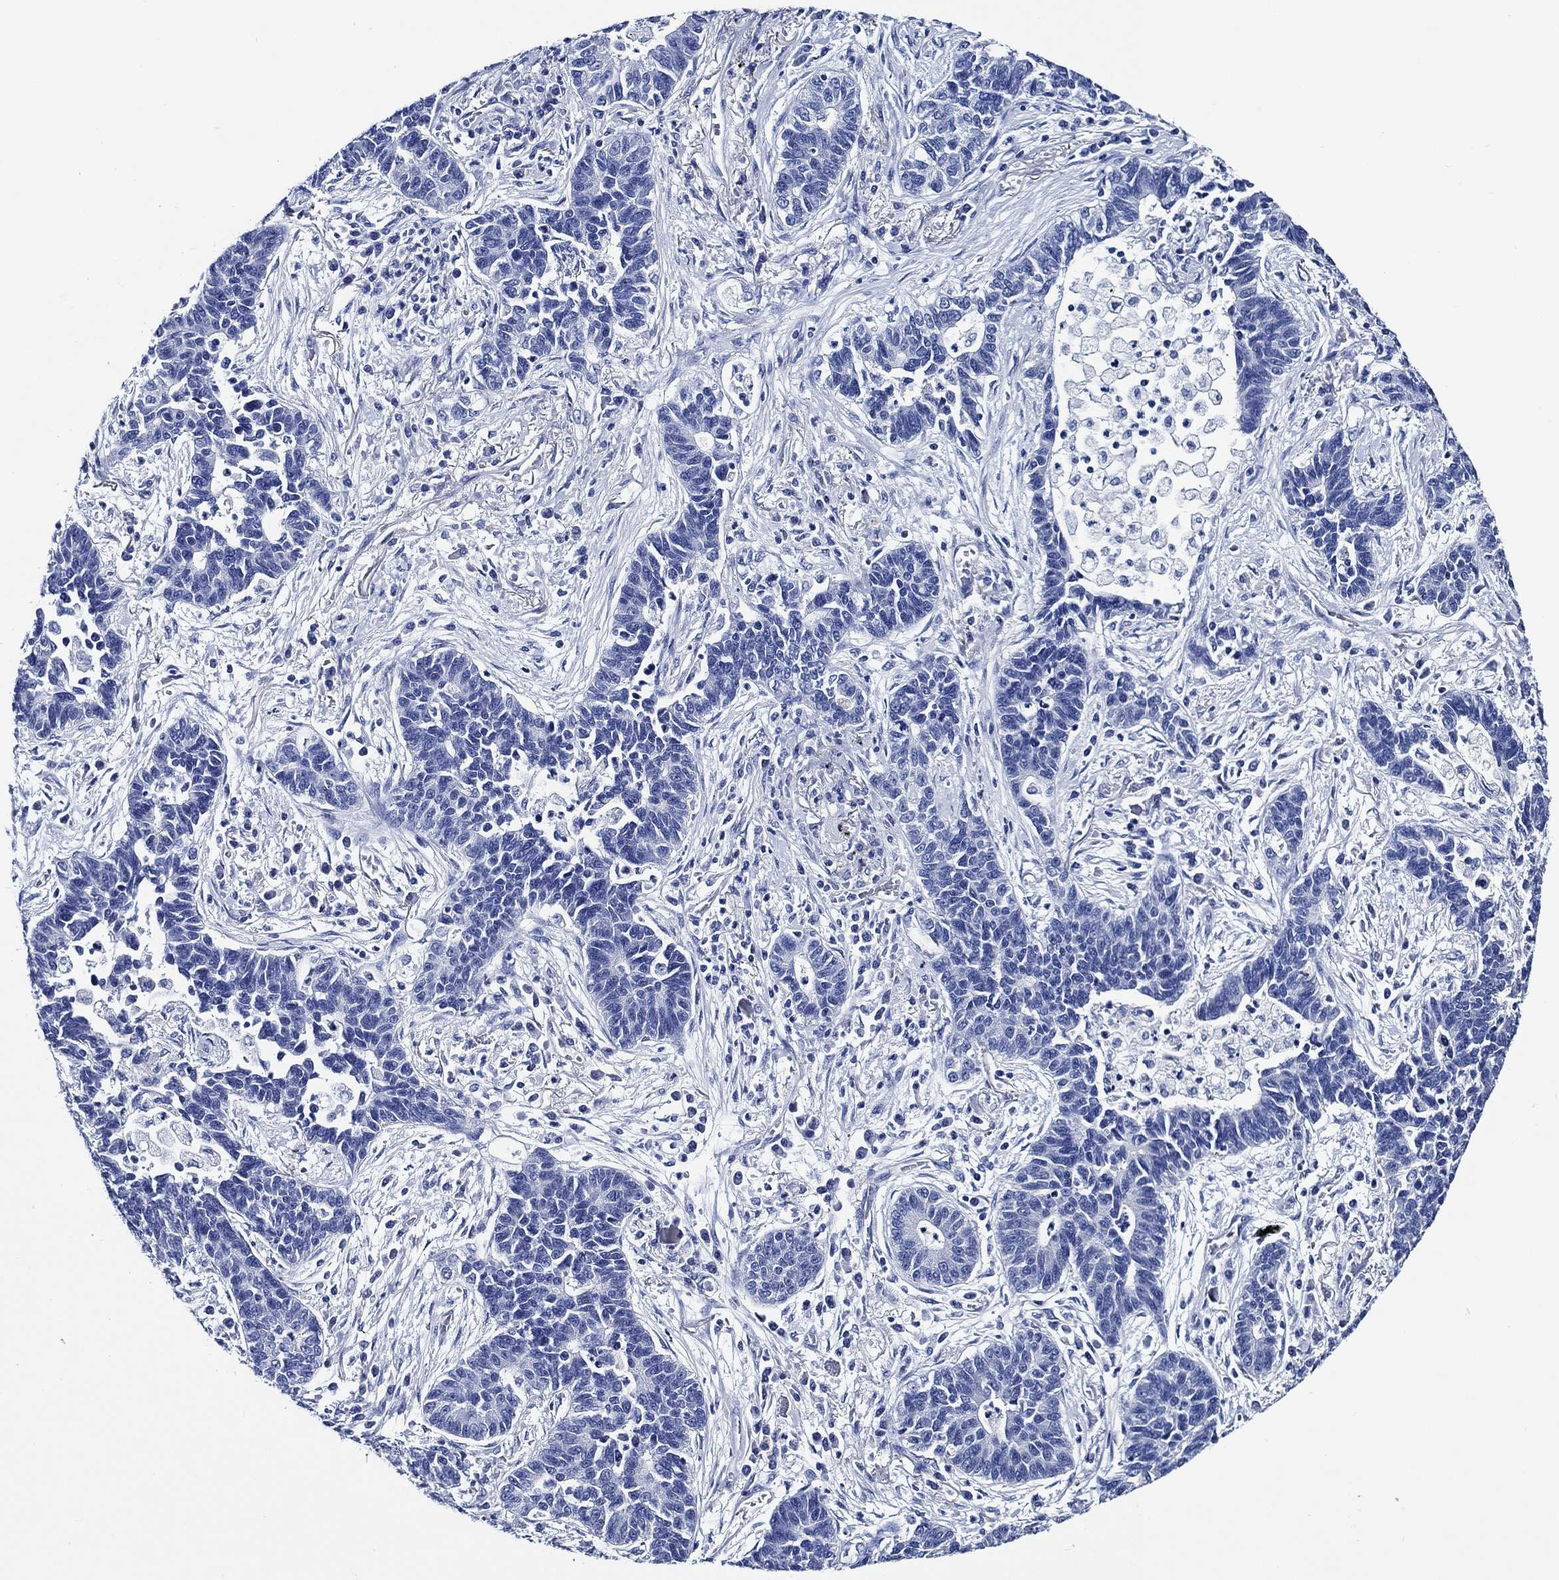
{"staining": {"intensity": "negative", "quantity": "none", "location": "none"}, "tissue": "lung cancer", "cell_type": "Tumor cells", "image_type": "cancer", "snomed": [{"axis": "morphology", "description": "Adenocarcinoma, NOS"}, {"axis": "topography", "description": "Lung"}], "caption": "This is an immunohistochemistry image of adenocarcinoma (lung). There is no staining in tumor cells.", "gene": "WDR62", "patient": {"sex": "female", "age": 57}}